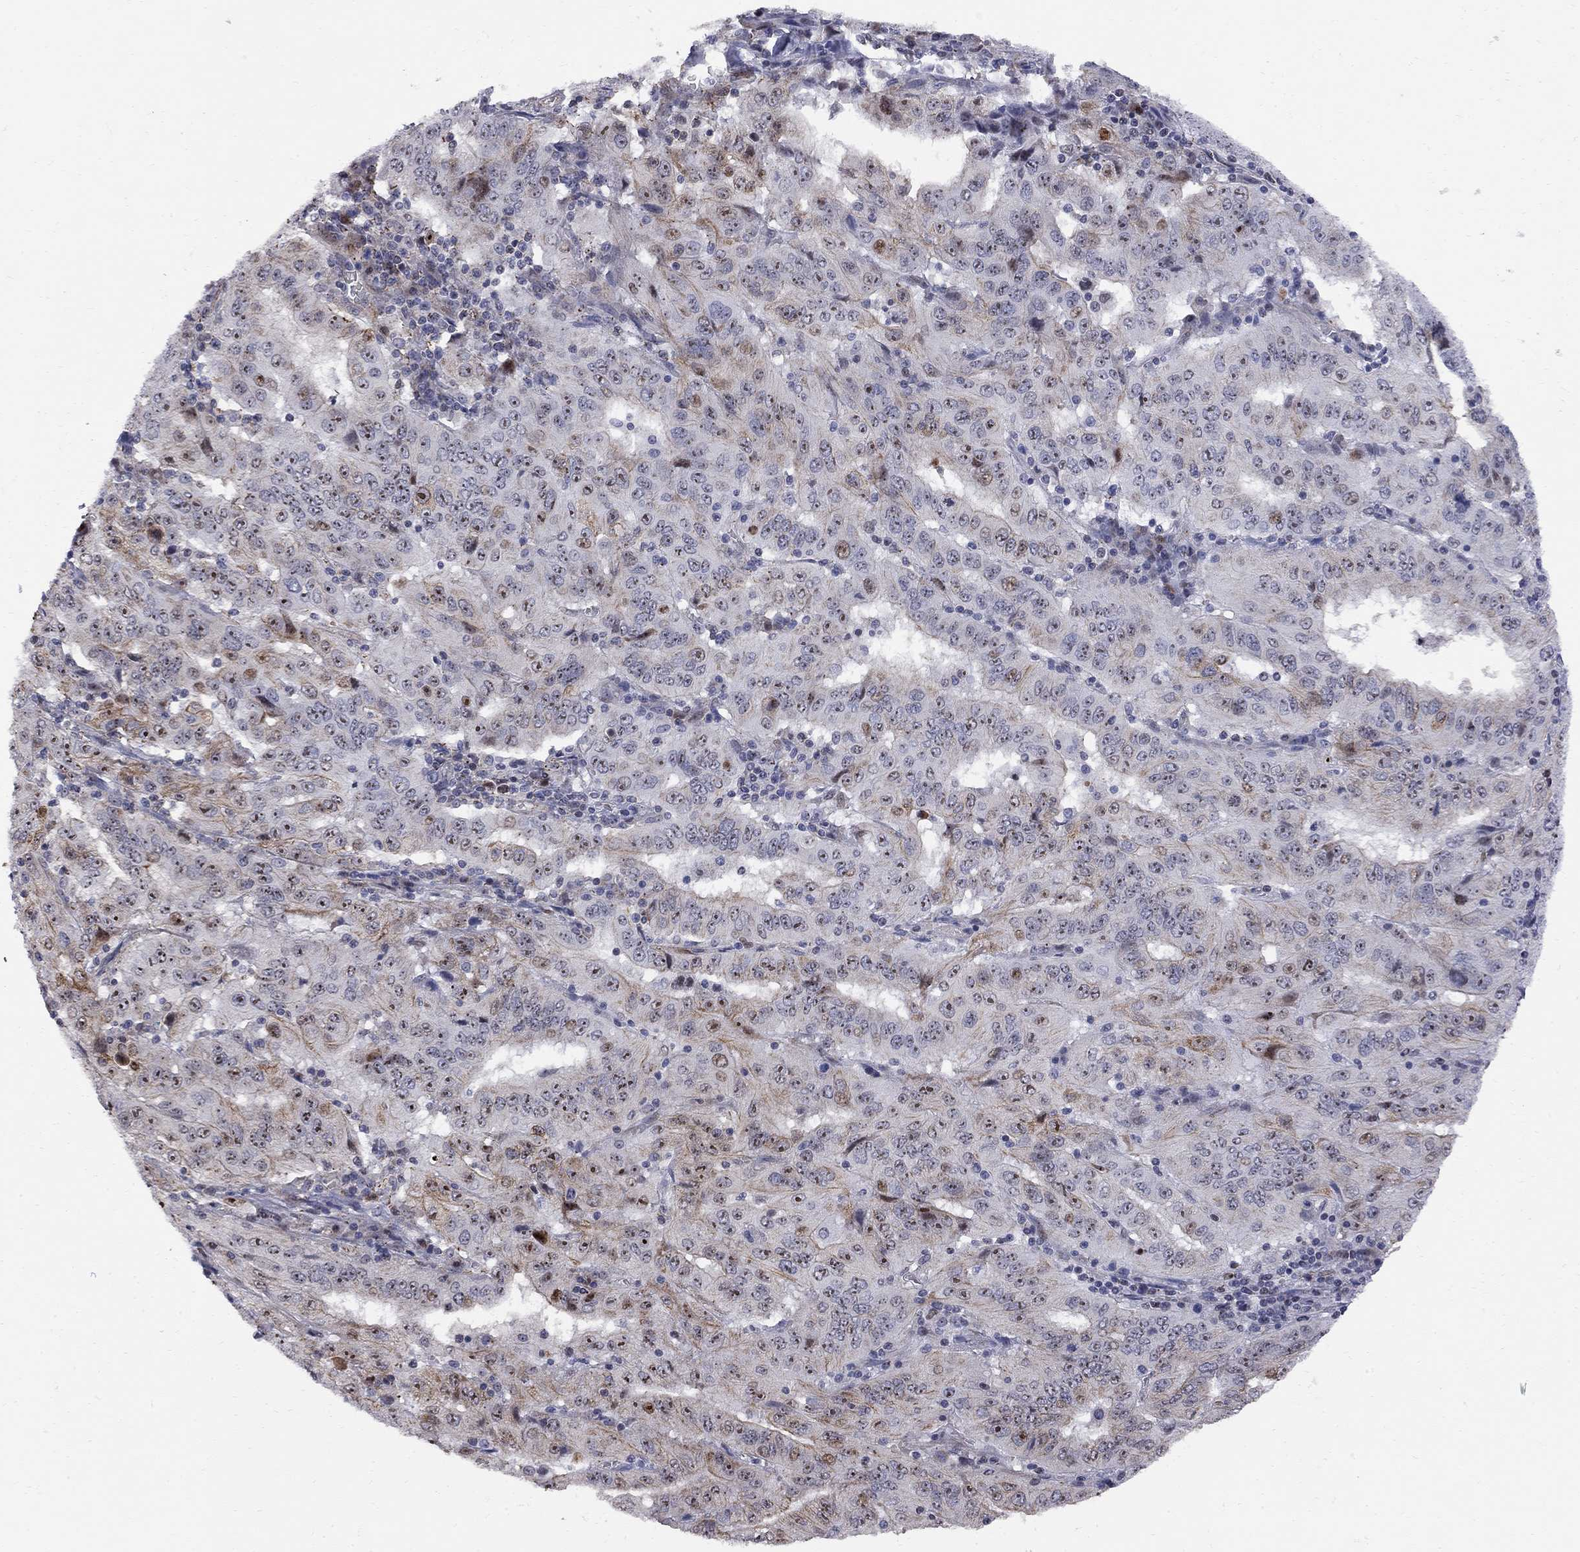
{"staining": {"intensity": "strong", "quantity": "25%-75%", "location": "nuclear"}, "tissue": "pancreatic cancer", "cell_type": "Tumor cells", "image_type": "cancer", "snomed": [{"axis": "morphology", "description": "Adenocarcinoma, NOS"}, {"axis": "topography", "description": "Pancreas"}], "caption": "Immunohistochemistry (IHC) of pancreatic cancer (adenocarcinoma) reveals high levels of strong nuclear staining in approximately 25%-75% of tumor cells.", "gene": "DHX33", "patient": {"sex": "male", "age": 63}}